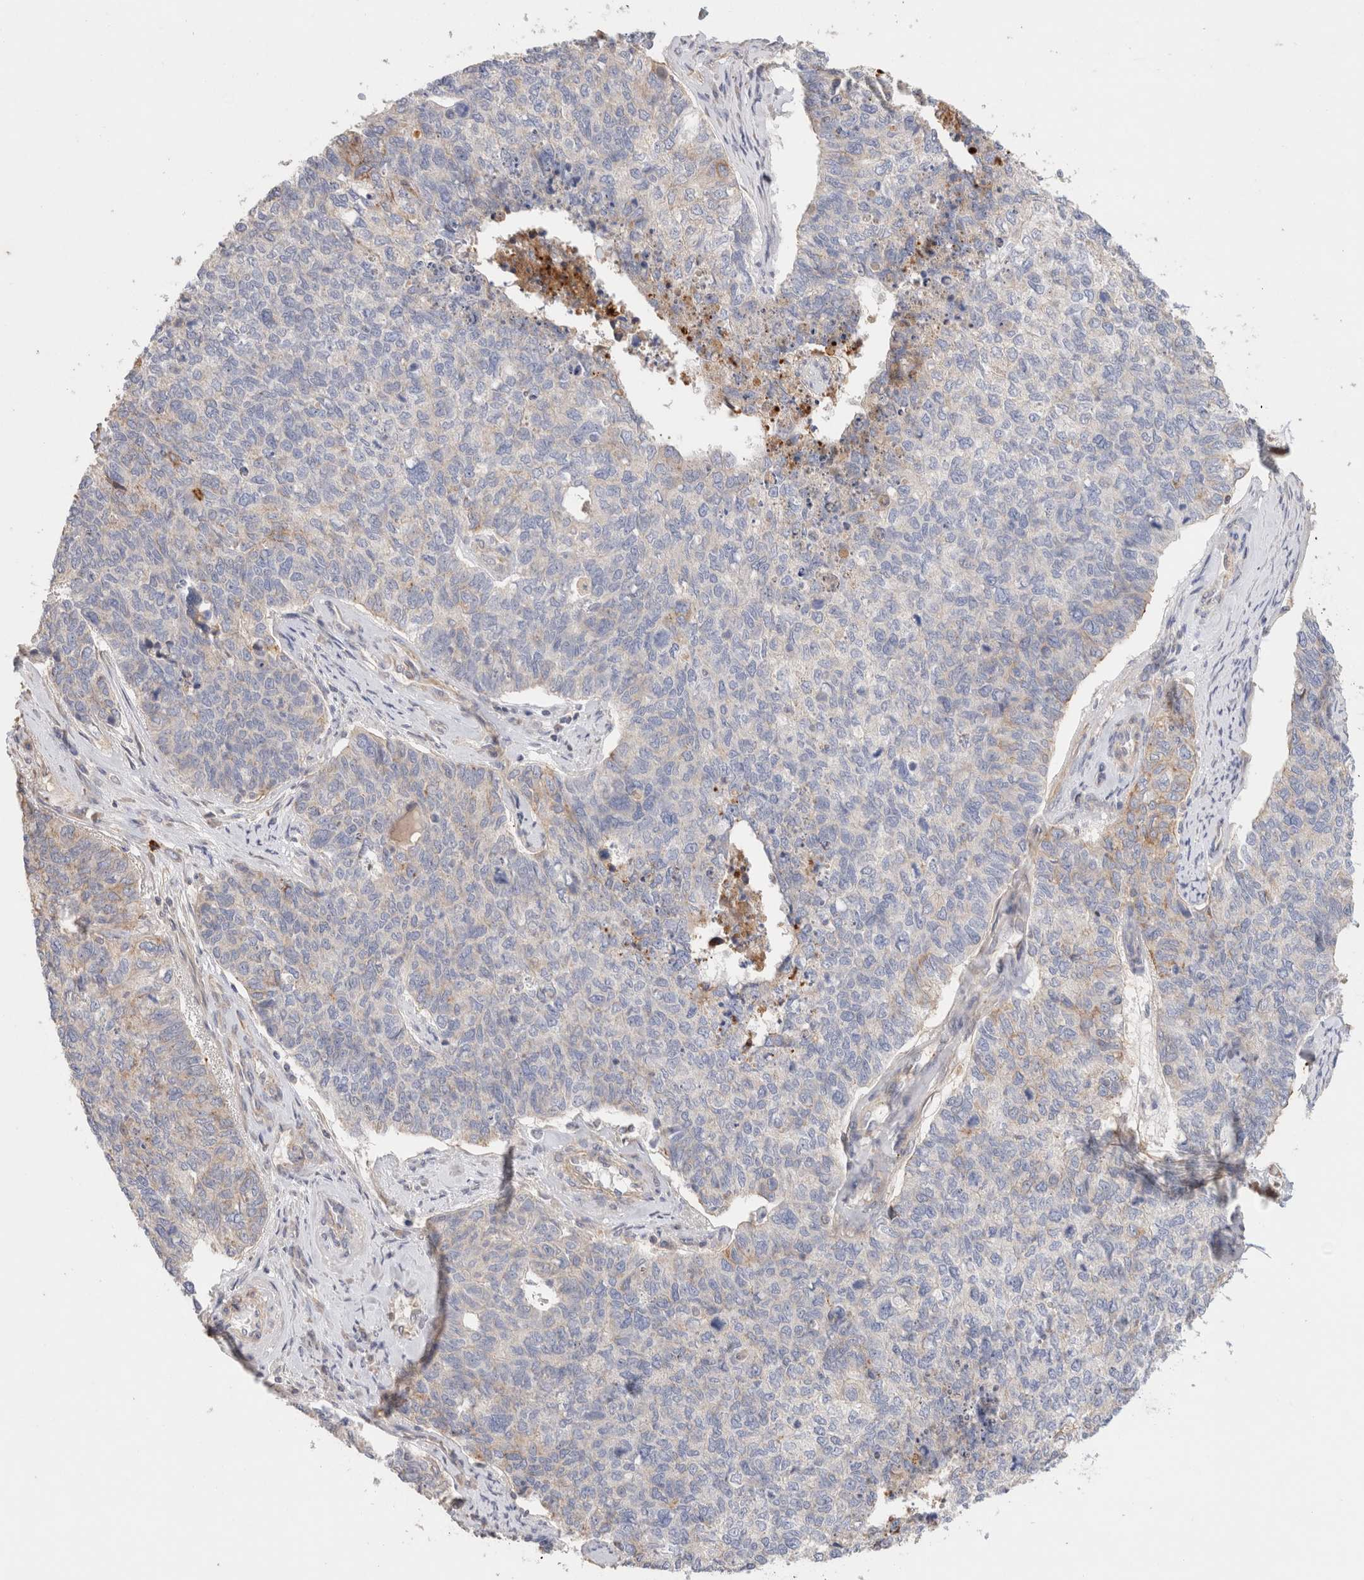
{"staining": {"intensity": "weak", "quantity": "<25%", "location": "cytoplasmic/membranous"}, "tissue": "cervical cancer", "cell_type": "Tumor cells", "image_type": "cancer", "snomed": [{"axis": "morphology", "description": "Squamous cell carcinoma, NOS"}, {"axis": "topography", "description": "Cervix"}], "caption": "Tumor cells are negative for protein expression in human cervical cancer.", "gene": "PROS1", "patient": {"sex": "female", "age": 63}}